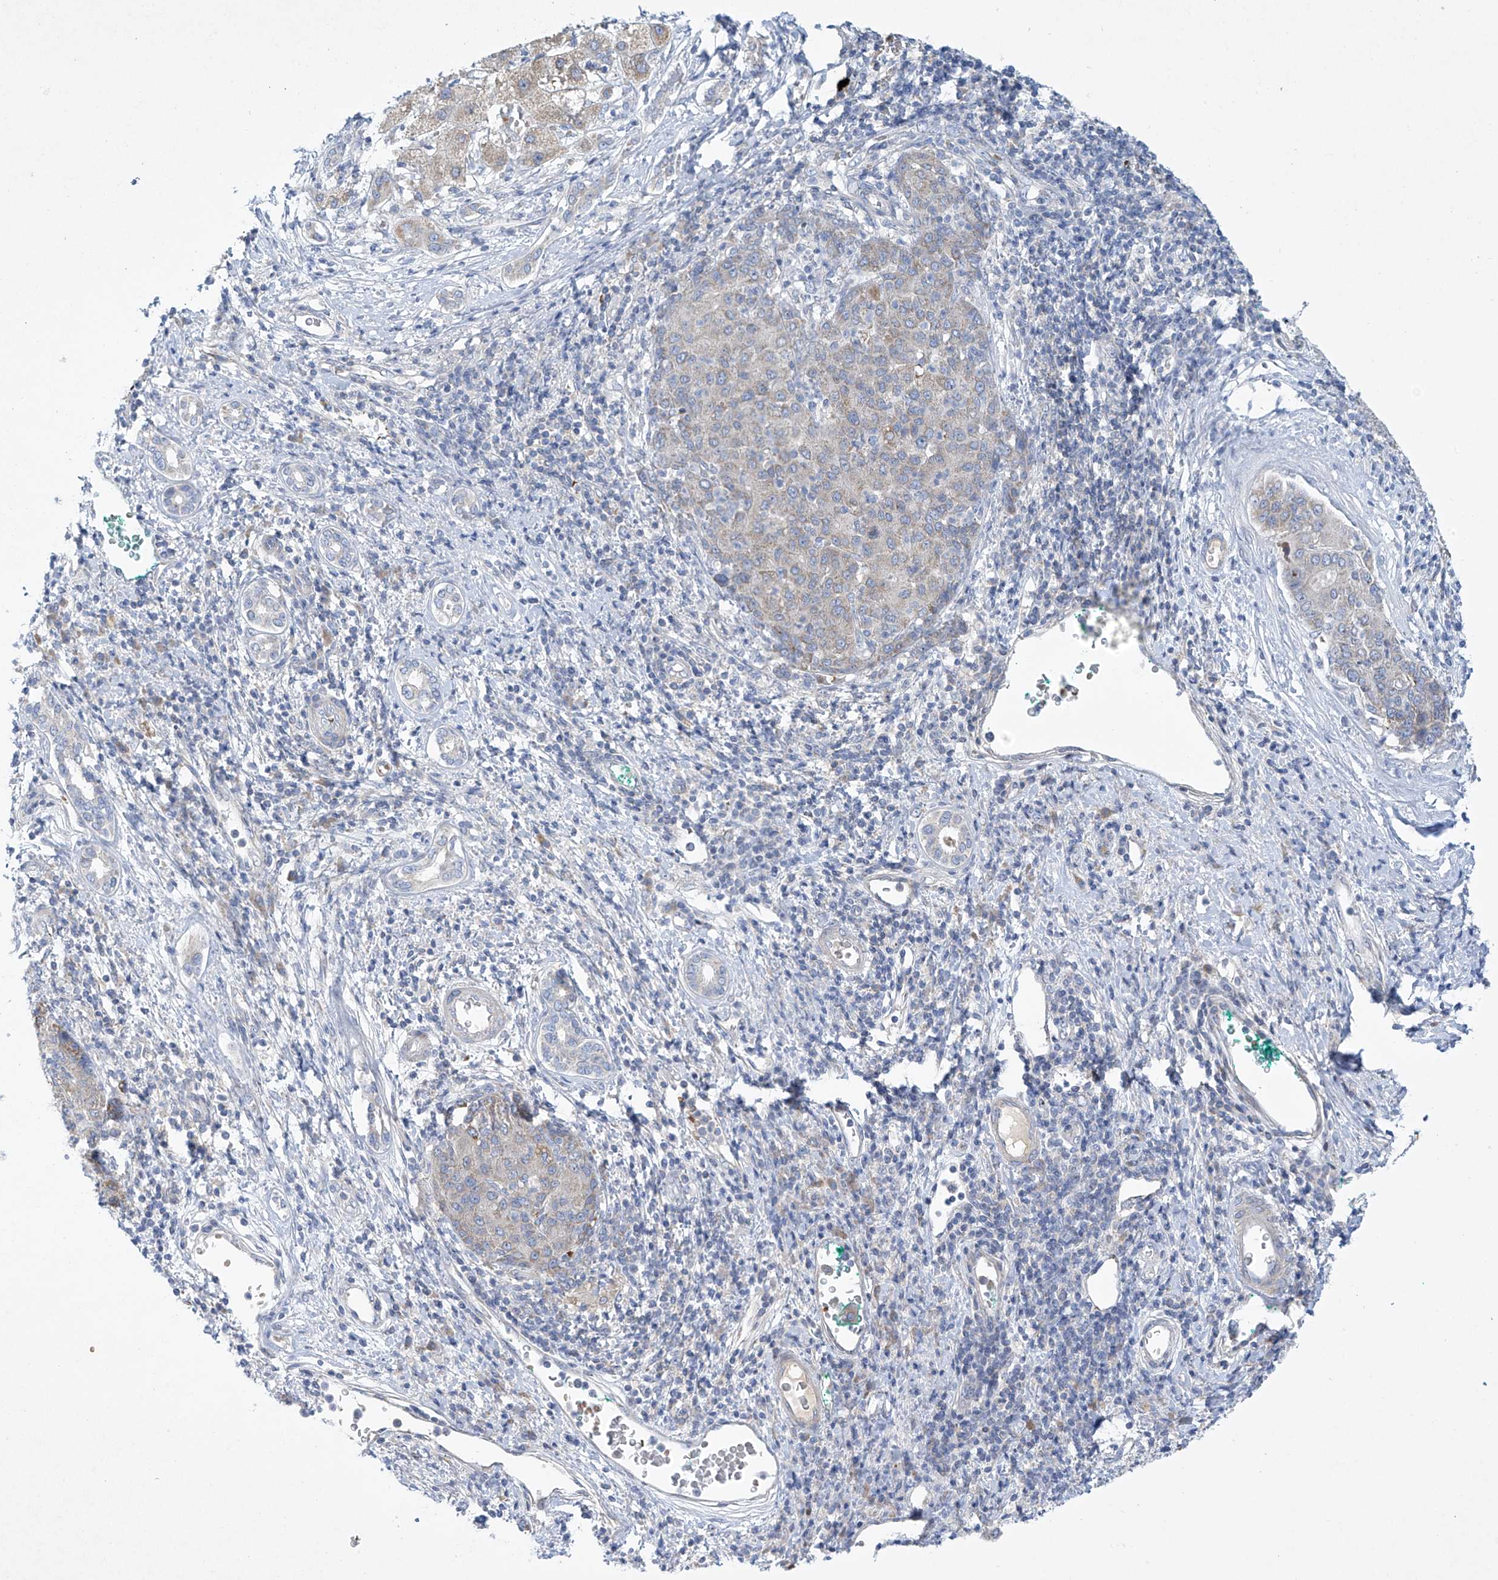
{"staining": {"intensity": "moderate", "quantity": "25%-75%", "location": "cytoplasmic/membranous"}, "tissue": "liver cancer", "cell_type": "Tumor cells", "image_type": "cancer", "snomed": [{"axis": "morphology", "description": "Carcinoma, Hepatocellular, NOS"}, {"axis": "topography", "description": "Liver"}], "caption": "Immunohistochemical staining of liver cancer demonstrates medium levels of moderate cytoplasmic/membranous expression in about 25%-75% of tumor cells. (brown staining indicates protein expression, while blue staining denotes nuclei).", "gene": "METTL18", "patient": {"sex": "male", "age": 65}}